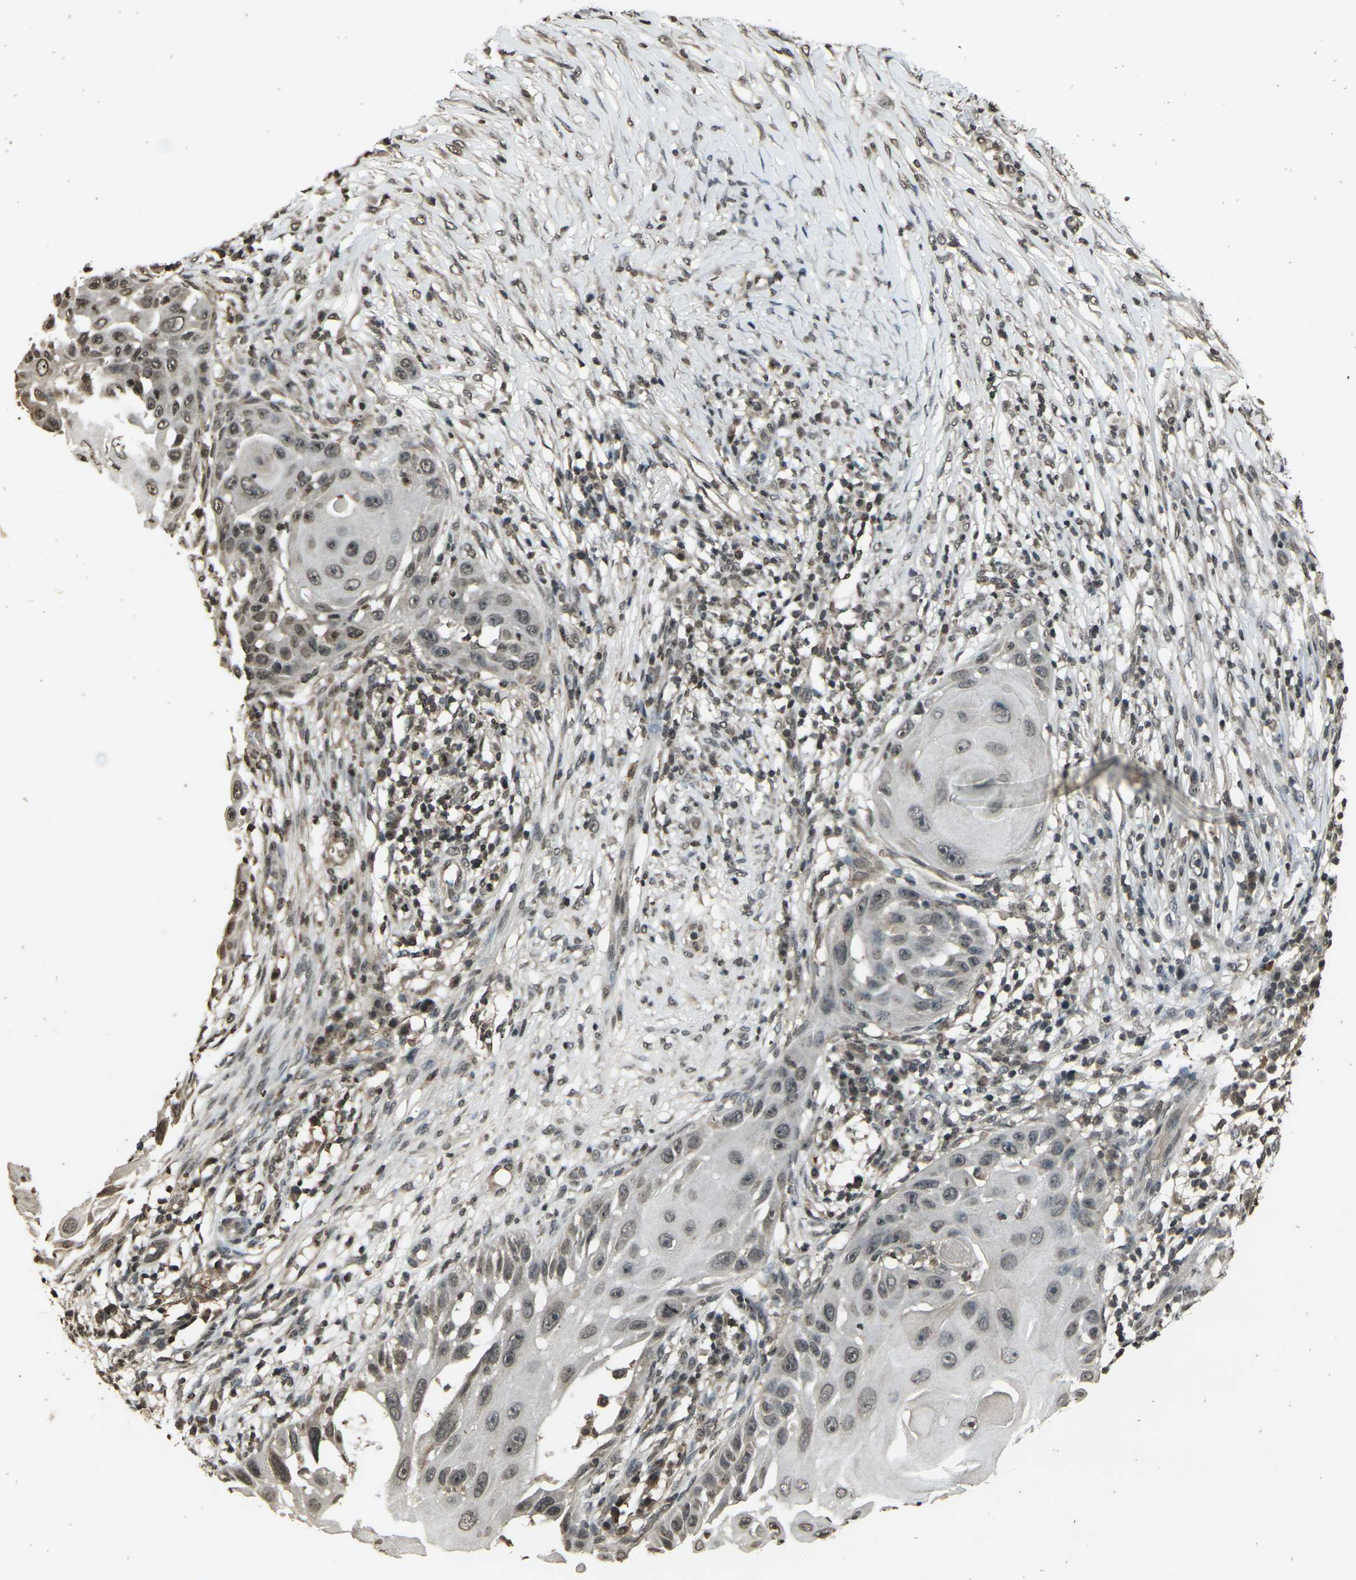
{"staining": {"intensity": "weak", "quantity": ">75%", "location": "nuclear"}, "tissue": "skin cancer", "cell_type": "Tumor cells", "image_type": "cancer", "snomed": [{"axis": "morphology", "description": "Squamous cell carcinoma, NOS"}, {"axis": "topography", "description": "Skin"}], "caption": "Protein staining of skin cancer (squamous cell carcinoma) tissue displays weak nuclear staining in about >75% of tumor cells.", "gene": "PRPF8", "patient": {"sex": "female", "age": 44}}